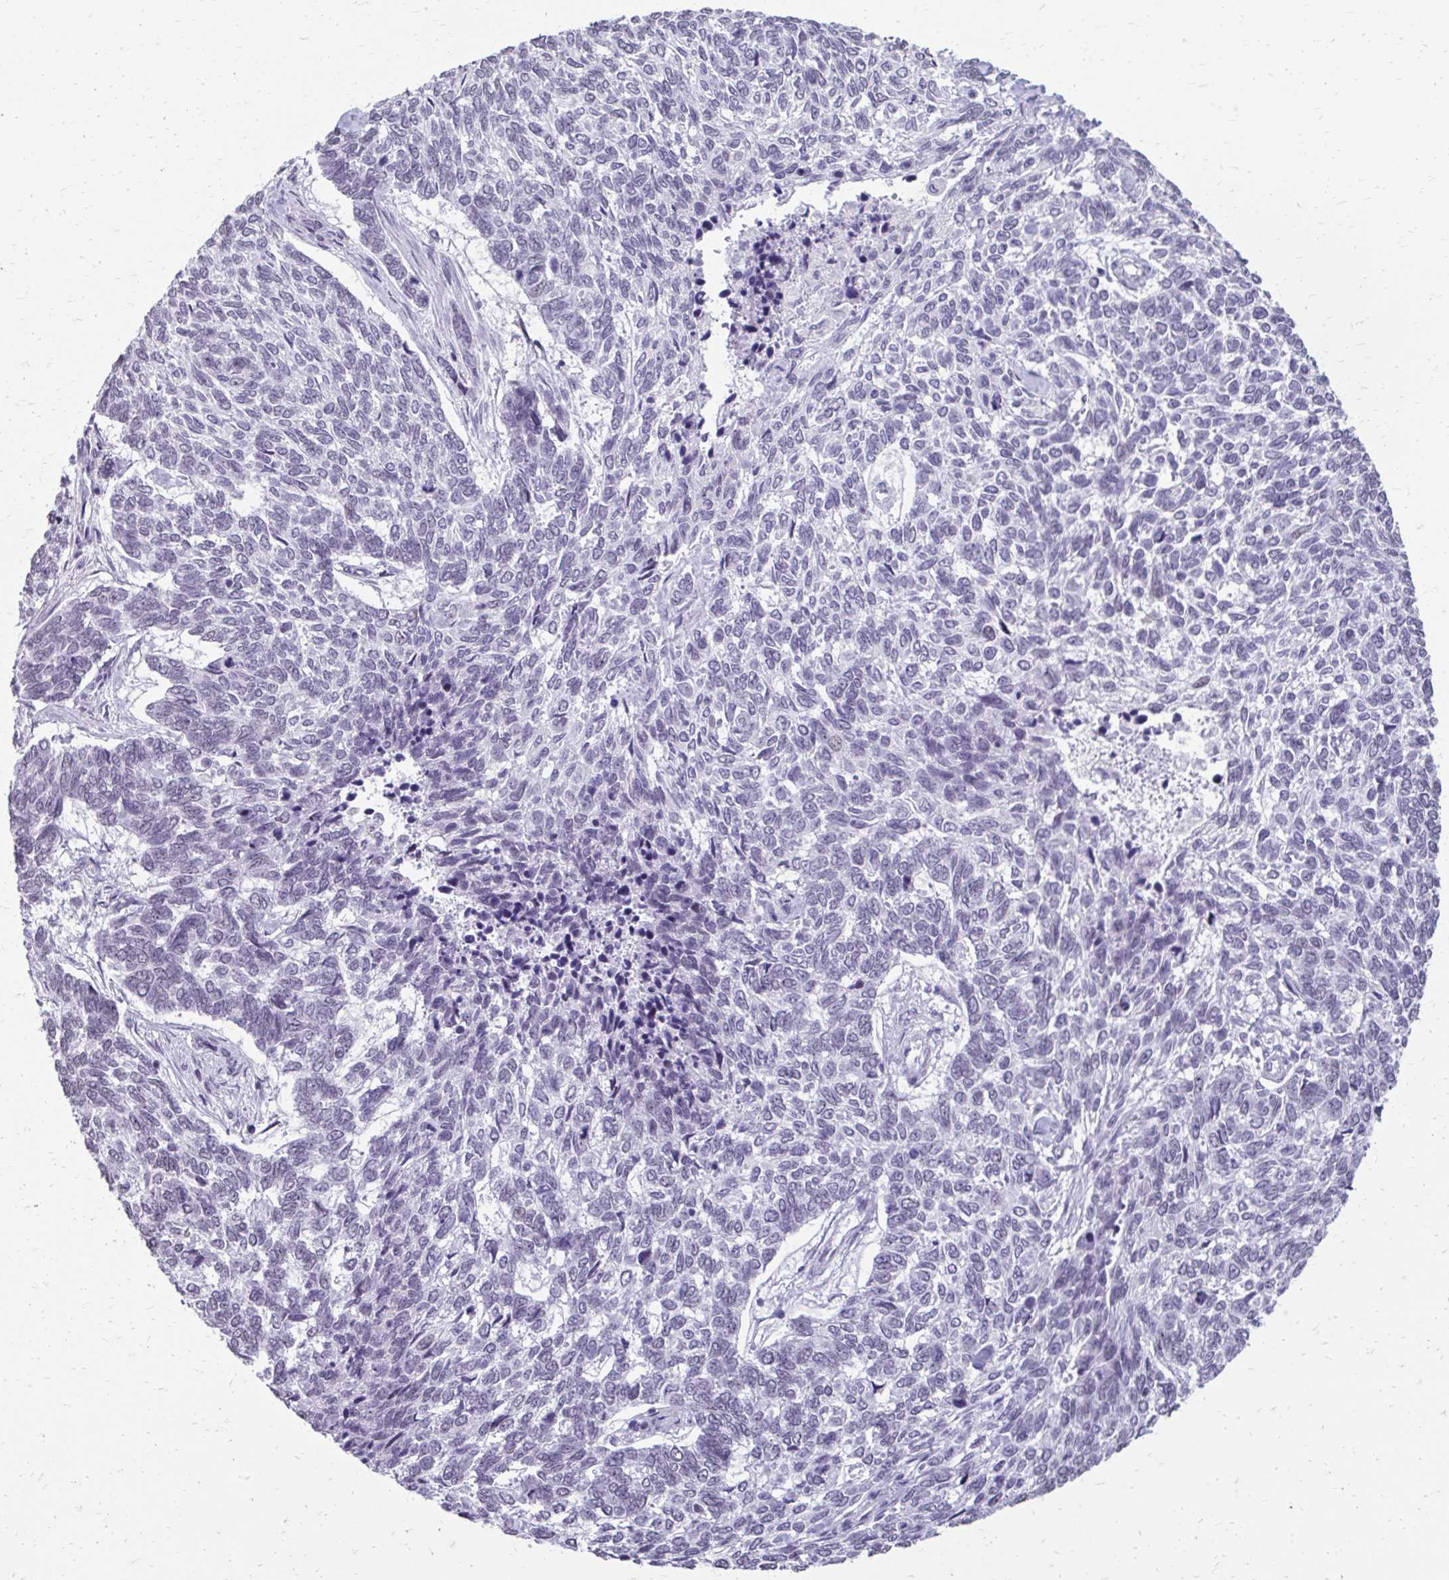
{"staining": {"intensity": "negative", "quantity": "none", "location": "none"}, "tissue": "skin cancer", "cell_type": "Tumor cells", "image_type": "cancer", "snomed": [{"axis": "morphology", "description": "Basal cell carcinoma"}, {"axis": "topography", "description": "Skin"}], "caption": "A high-resolution micrograph shows immunohistochemistry (IHC) staining of skin cancer (basal cell carcinoma), which demonstrates no significant staining in tumor cells.", "gene": "SS18", "patient": {"sex": "female", "age": 65}}